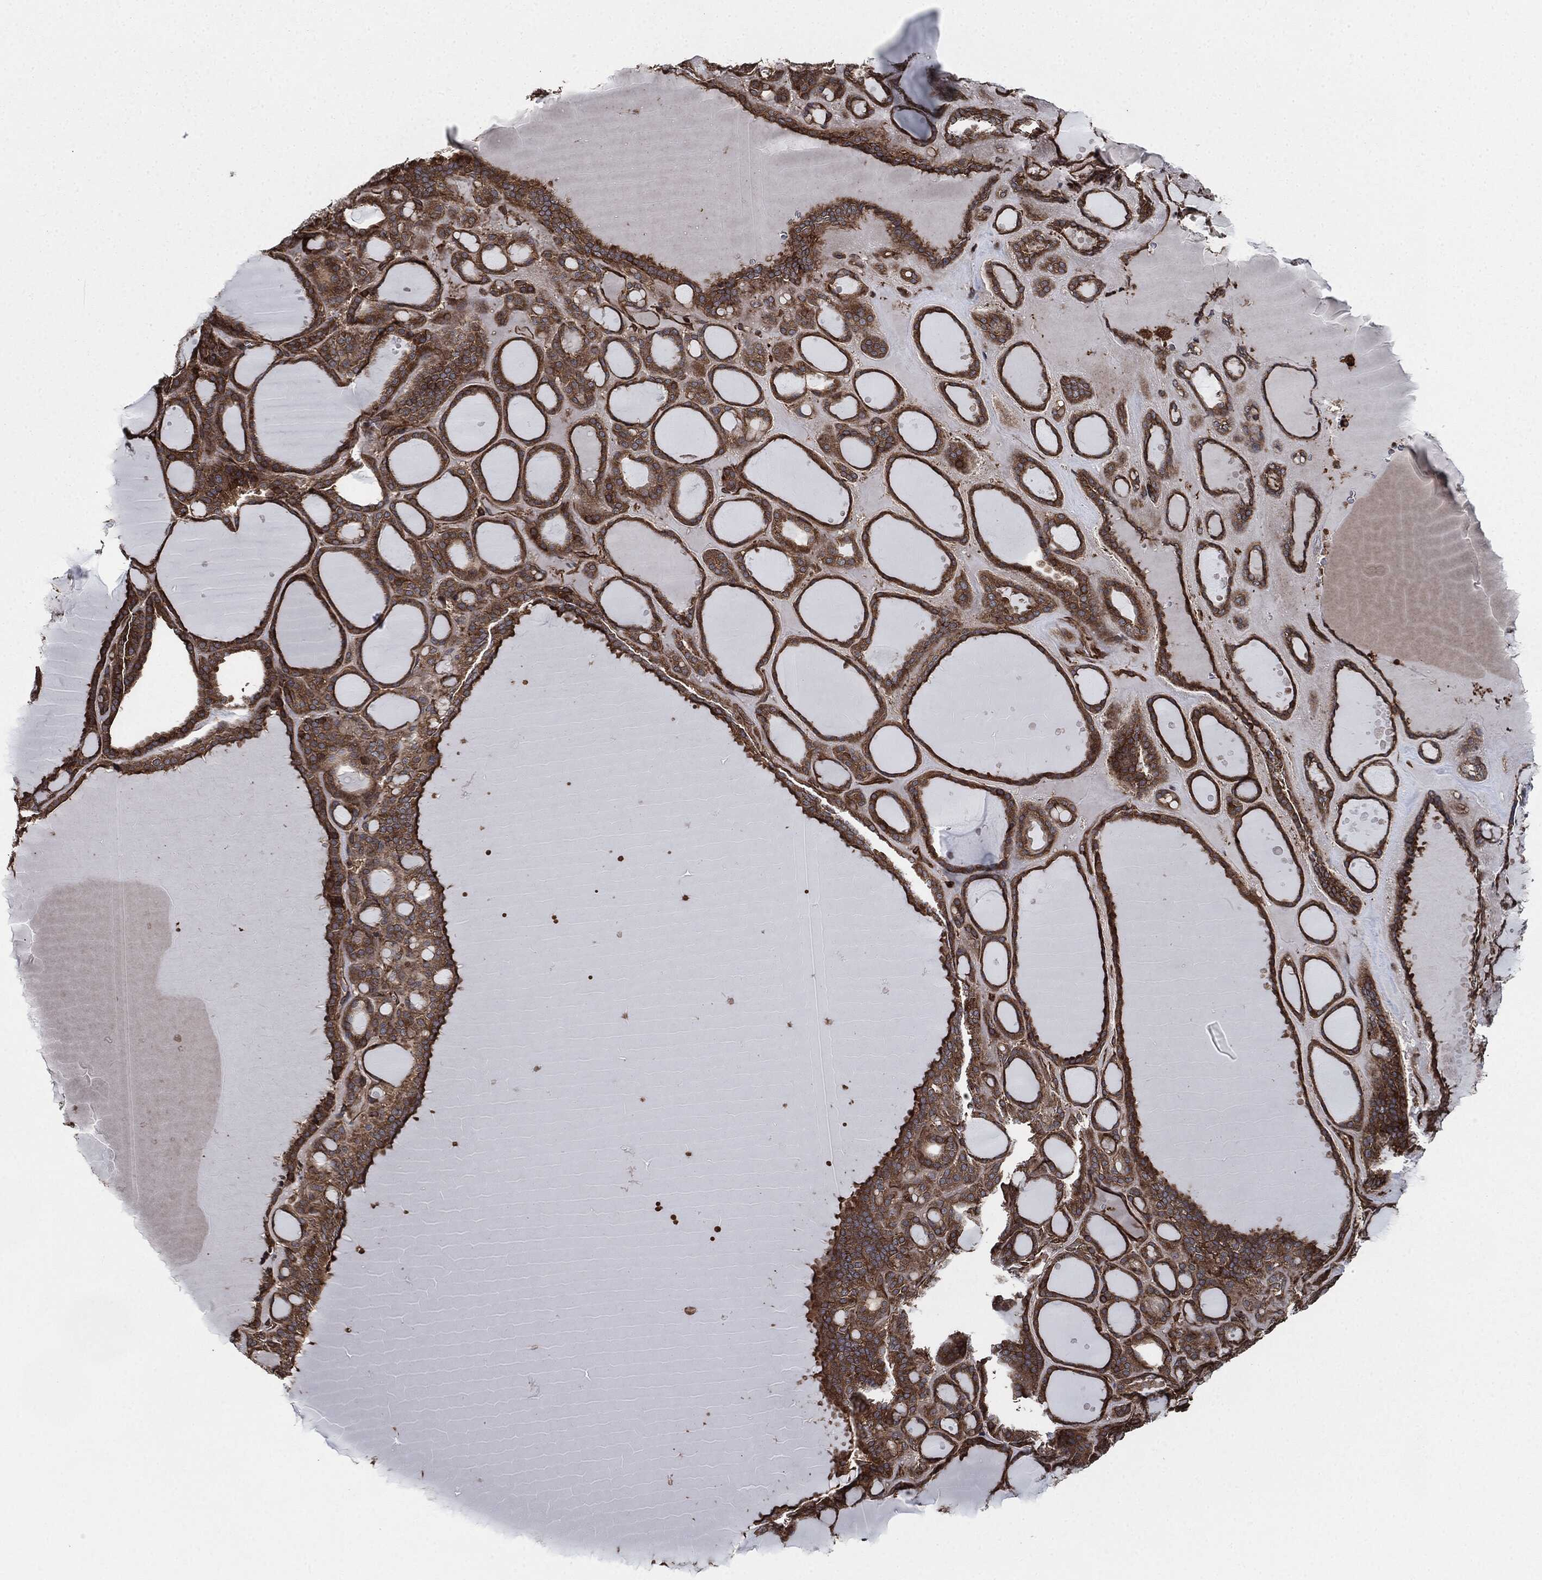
{"staining": {"intensity": "moderate", "quantity": ">75%", "location": "cytoplasmic/membranous"}, "tissue": "thyroid gland", "cell_type": "Glandular cells", "image_type": "normal", "snomed": [{"axis": "morphology", "description": "Normal tissue, NOS"}, {"axis": "topography", "description": "Thyroid gland"}], "caption": "Thyroid gland was stained to show a protein in brown. There is medium levels of moderate cytoplasmic/membranous staining in approximately >75% of glandular cells.", "gene": "RAP1GDS1", "patient": {"sex": "male", "age": 63}}